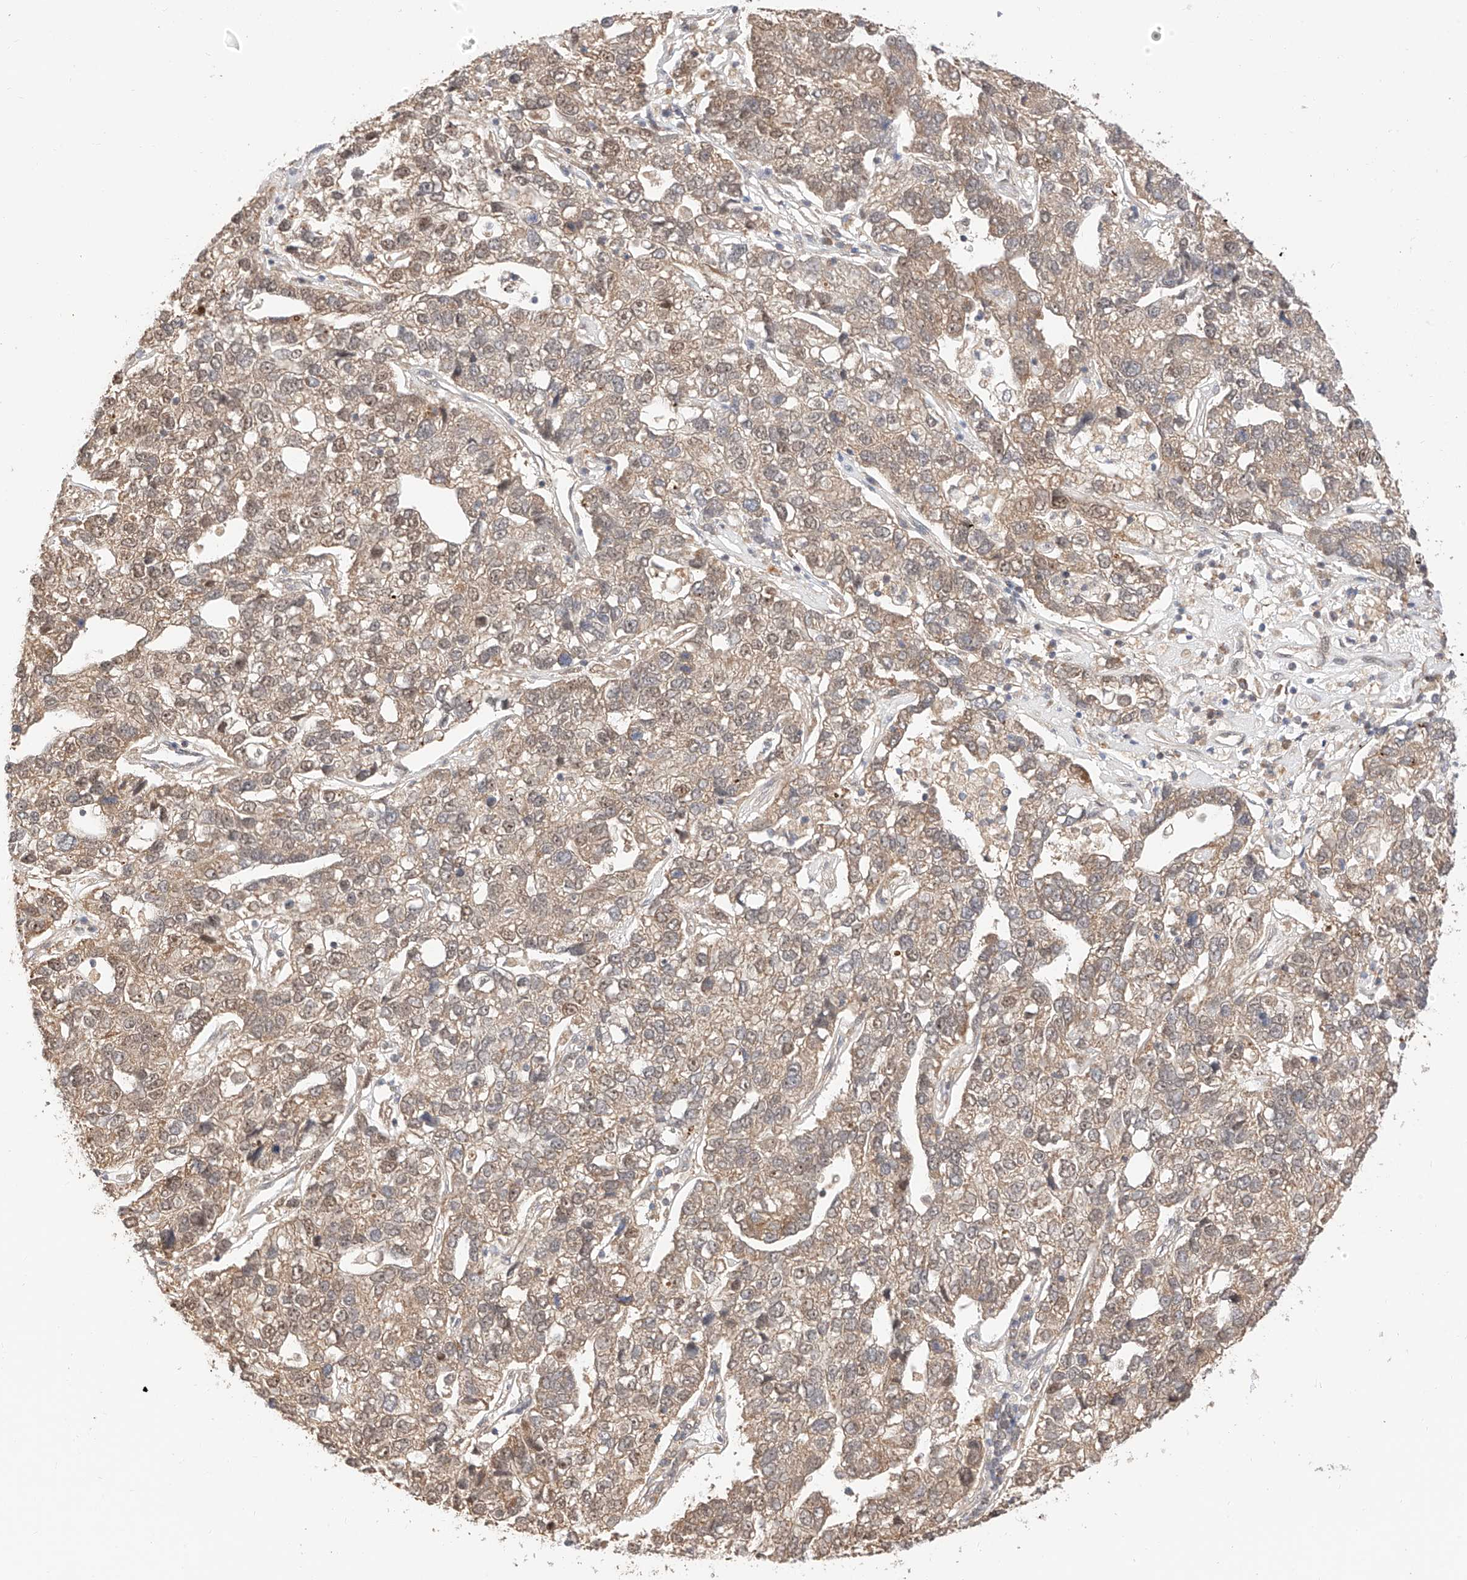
{"staining": {"intensity": "weak", "quantity": "<25%", "location": "cytoplasmic/membranous"}, "tissue": "pancreatic cancer", "cell_type": "Tumor cells", "image_type": "cancer", "snomed": [{"axis": "morphology", "description": "Adenocarcinoma, NOS"}, {"axis": "topography", "description": "Pancreas"}], "caption": "A high-resolution image shows IHC staining of pancreatic cancer (adenocarcinoma), which displays no significant staining in tumor cells. (DAB (3,3'-diaminobenzidine) immunohistochemistry (IHC), high magnification).", "gene": "EIF4H", "patient": {"sex": "female", "age": 61}}